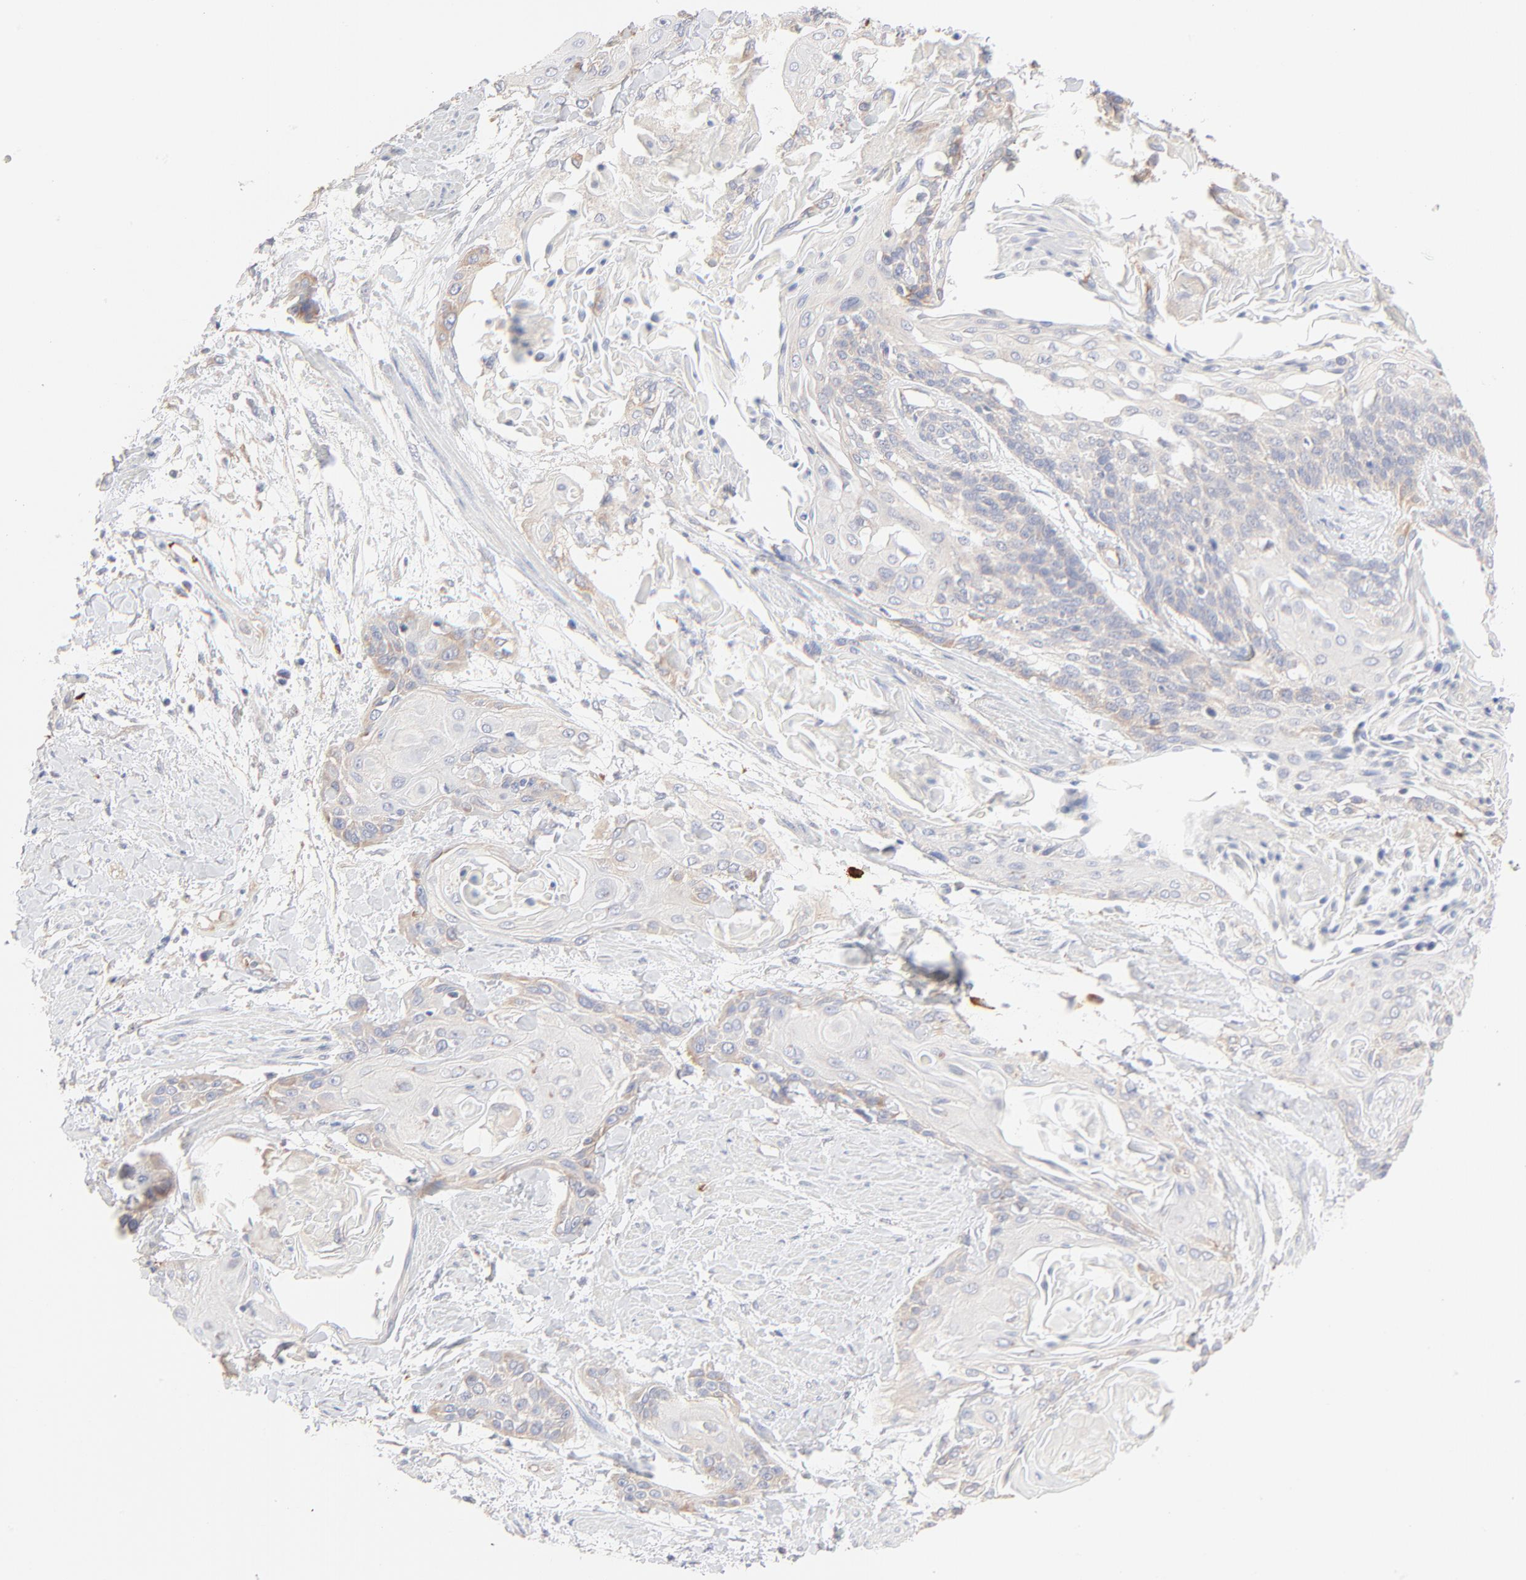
{"staining": {"intensity": "weak", "quantity": "<25%", "location": "cytoplasmic/membranous"}, "tissue": "cervical cancer", "cell_type": "Tumor cells", "image_type": "cancer", "snomed": [{"axis": "morphology", "description": "Squamous cell carcinoma, NOS"}, {"axis": "topography", "description": "Cervix"}], "caption": "This photomicrograph is of squamous cell carcinoma (cervical) stained with immunohistochemistry (IHC) to label a protein in brown with the nuclei are counter-stained blue. There is no expression in tumor cells.", "gene": "SPTB", "patient": {"sex": "female", "age": 57}}